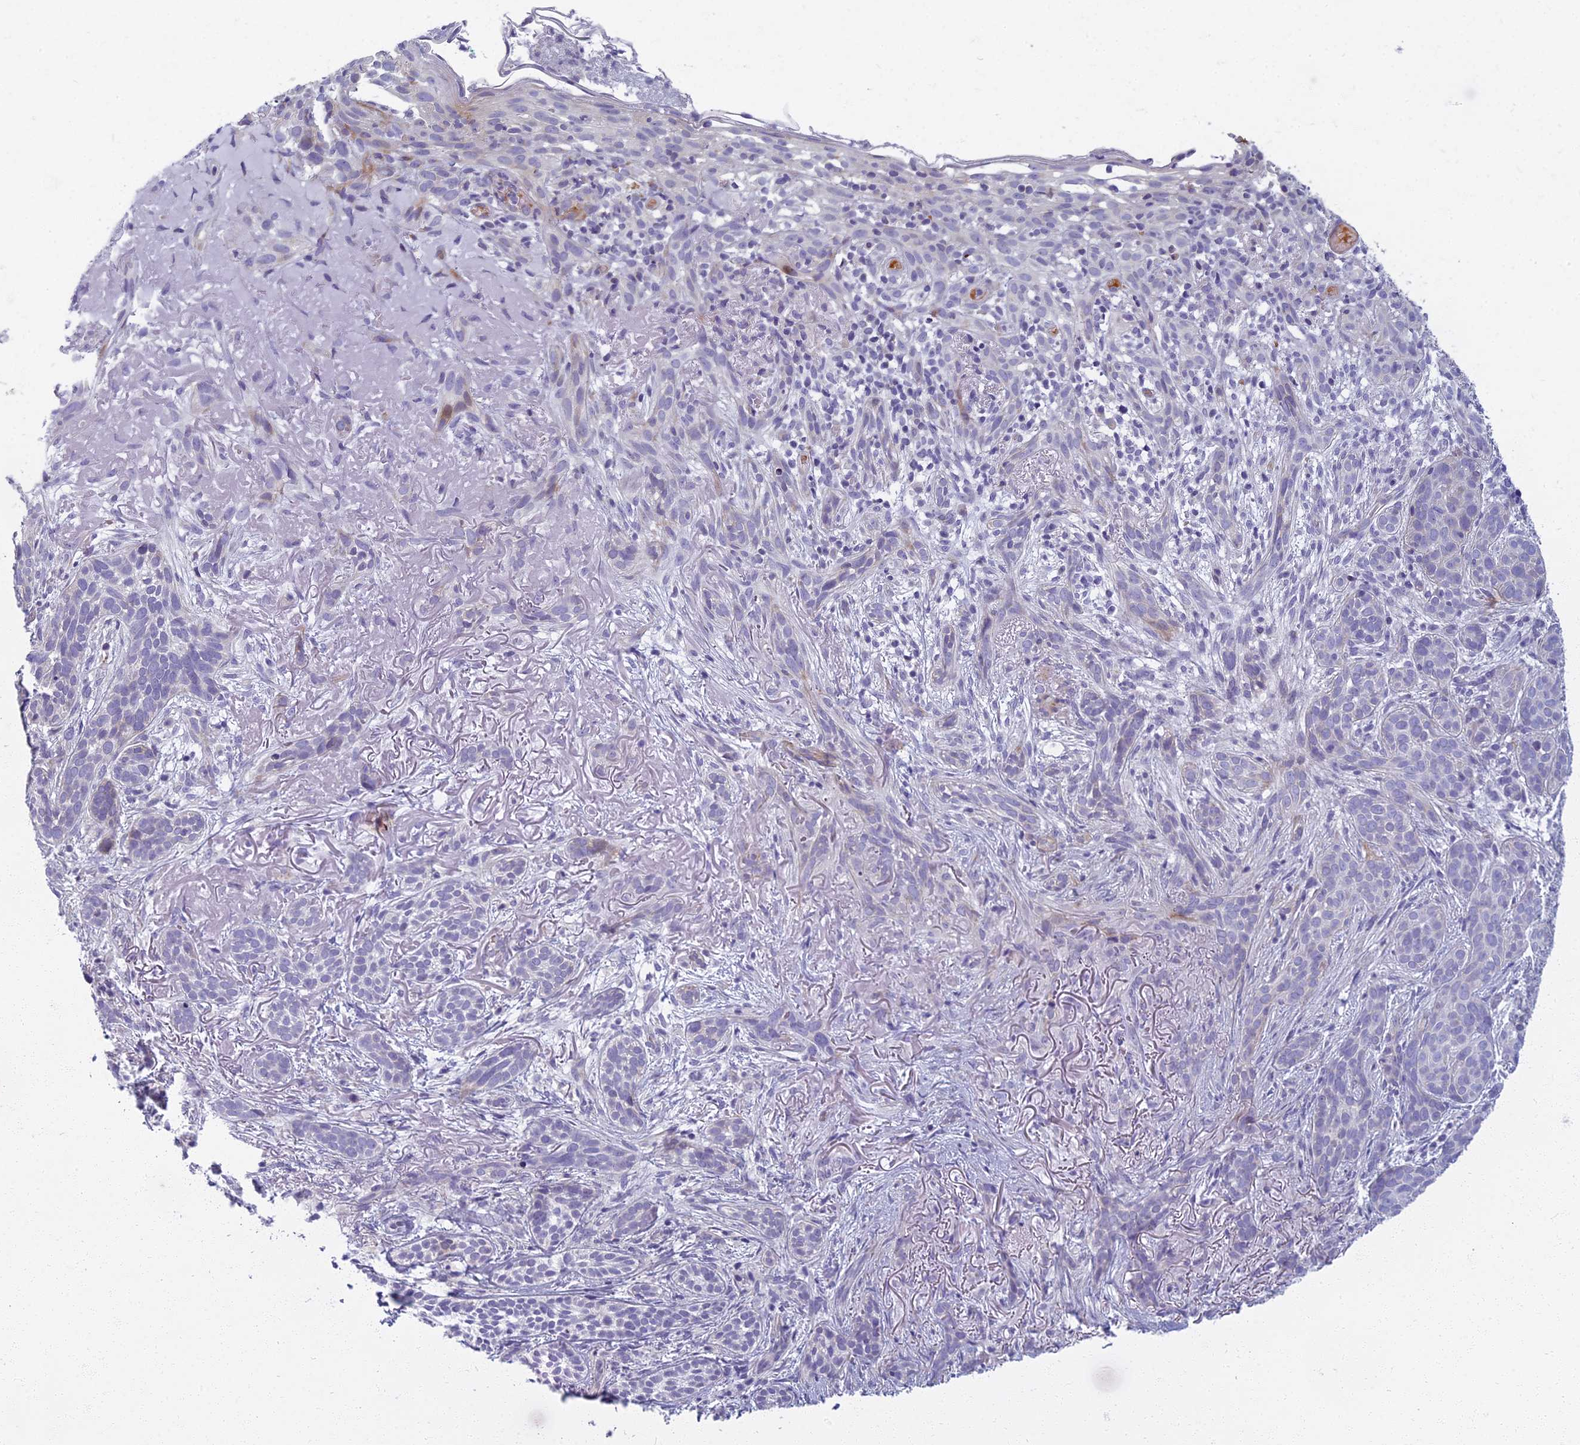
{"staining": {"intensity": "negative", "quantity": "none", "location": "none"}, "tissue": "skin cancer", "cell_type": "Tumor cells", "image_type": "cancer", "snomed": [{"axis": "morphology", "description": "Basal cell carcinoma"}, {"axis": "topography", "description": "Skin"}], "caption": "A histopathology image of human skin cancer (basal cell carcinoma) is negative for staining in tumor cells.", "gene": "ARL15", "patient": {"sex": "male", "age": 71}}